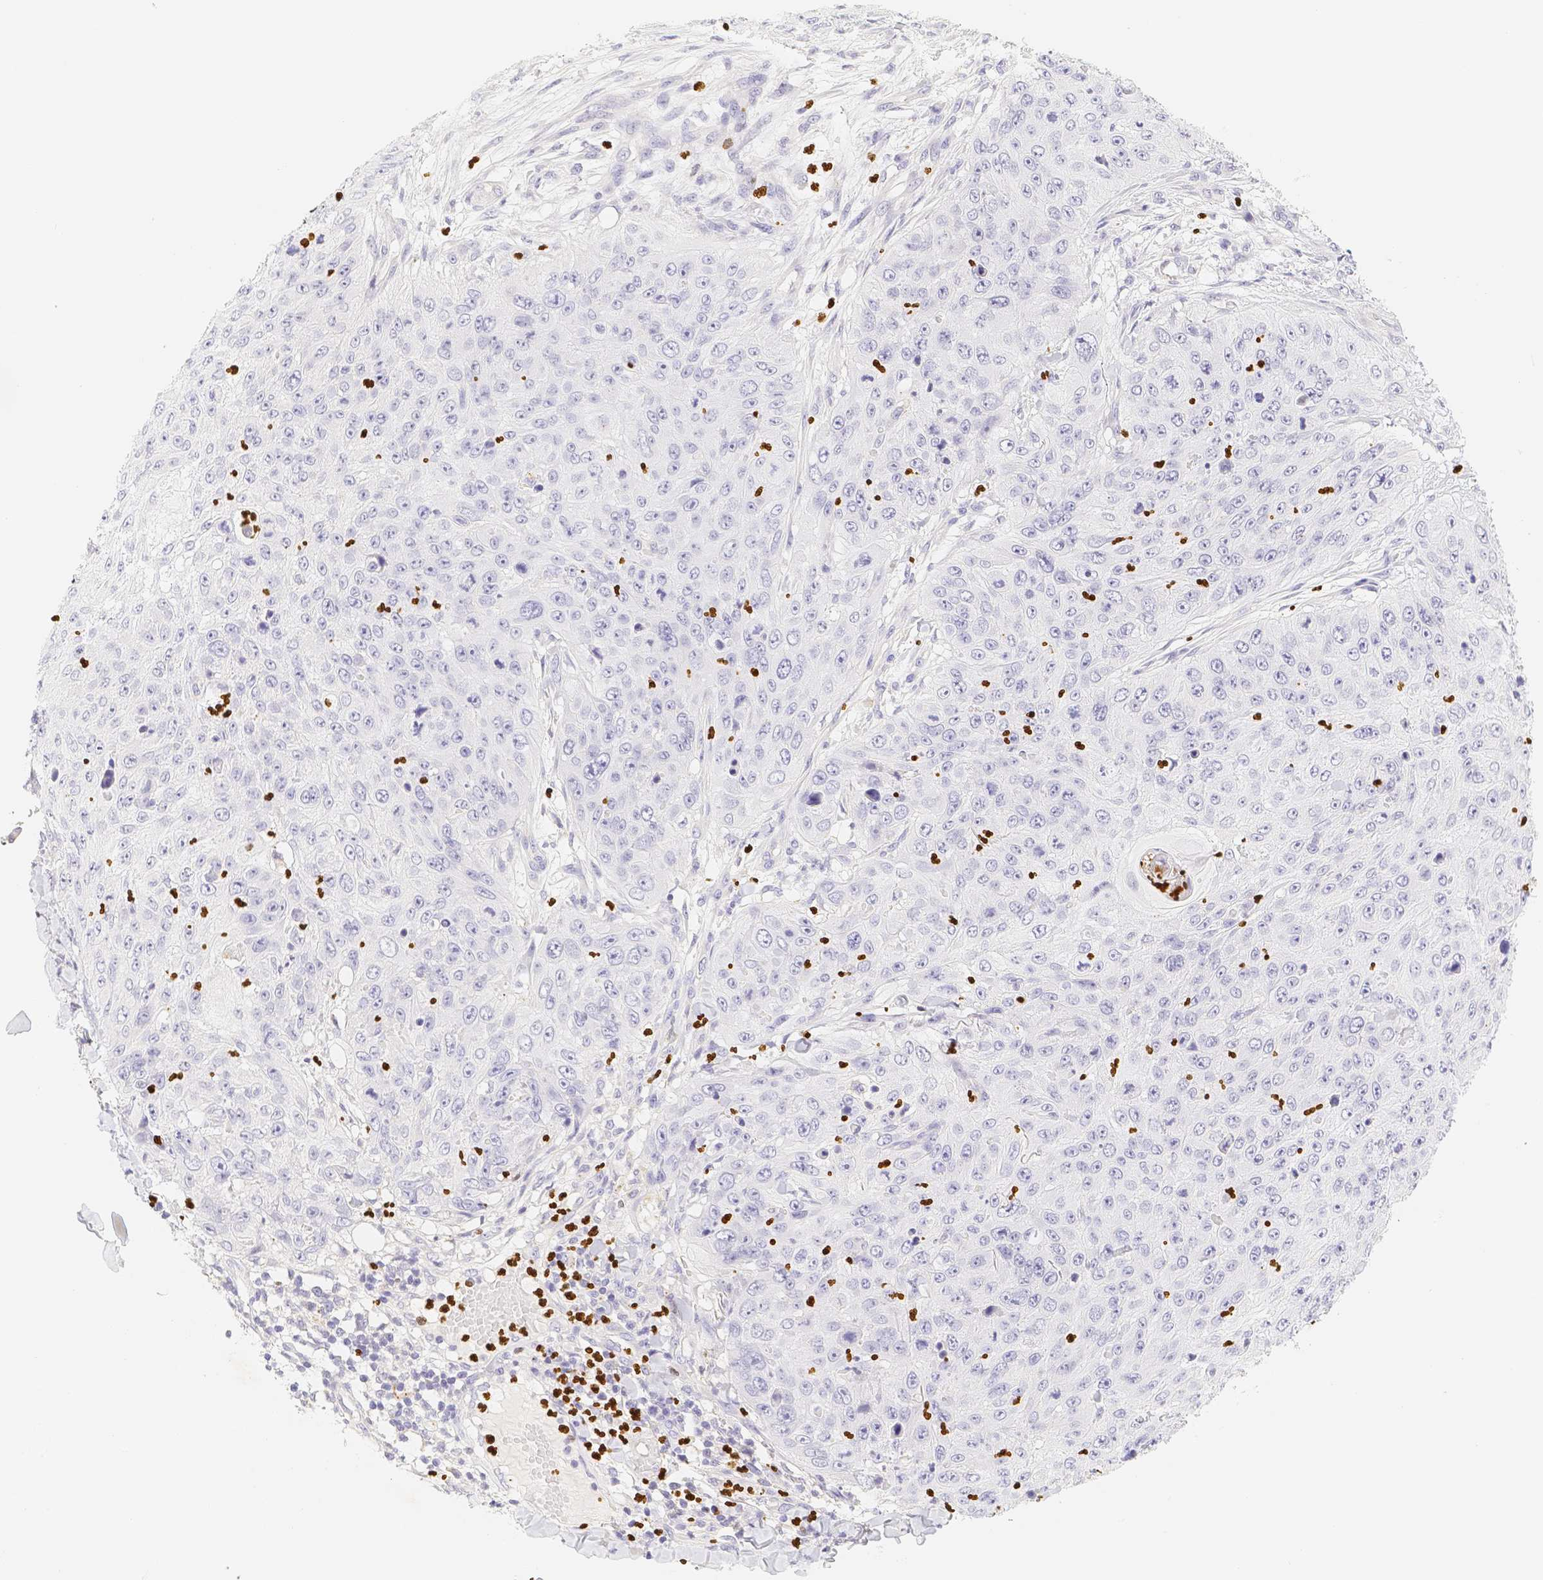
{"staining": {"intensity": "negative", "quantity": "none", "location": "none"}, "tissue": "skin cancer", "cell_type": "Tumor cells", "image_type": "cancer", "snomed": [{"axis": "morphology", "description": "Squamous cell carcinoma, NOS"}, {"axis": "topography", "description": "Skin"}], "caption": "The immunohistochemistry histopathology image has no significant staining in tumor cells of skin cancer (squamous cell carcinoma) tissue. (Stains: DAB immunohistochemistry (IHC) with hematoxylin counter stain, Microscopy: brightfield microscopy at high magnification).", "gene": "PADI4", "patient": {"sex": "female", "age": 80}}